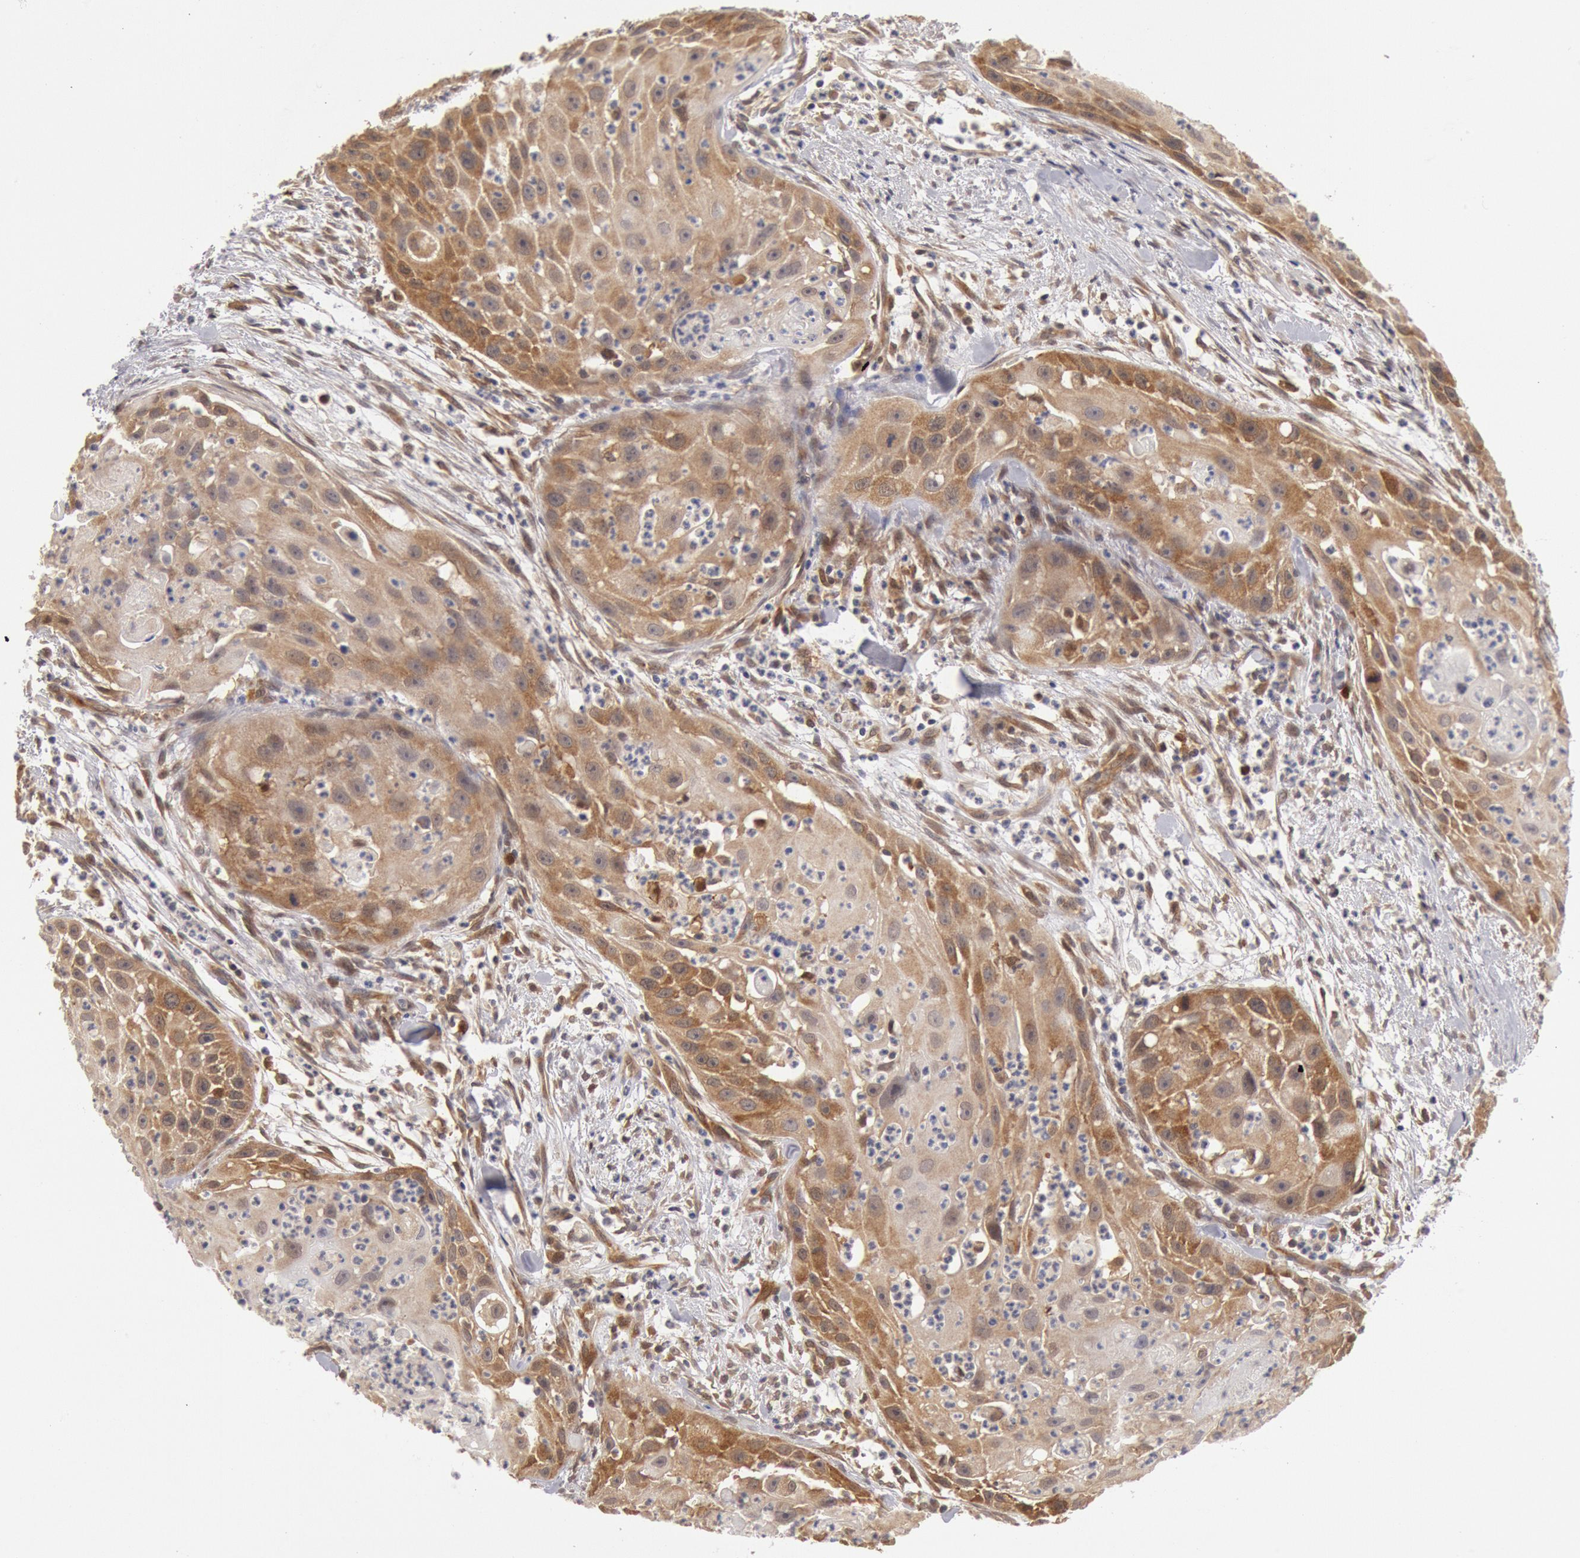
{"staining": {"intensity": "moderate", "quantity": "25%-75%", "location": "cytoplasmic/membranous"}, "tissue": "head and neck cancer", "cell_type": "Tumor cells", "image_type": "cancer", "snomed": [{"axis": "morphology", "description": "Squamous cell carcinoma, NOS"}, {"axis": "topography", "description": "Head-Neck"}], "caption": "Tumor cells display medium levels of moderate cytoplasmic/membranous staining in approximately 25%-75% of cells in human head and neck squamous cell carcinoma.", "gene": "DNAJA1", "patient": {"sex": "male", "age": 64}}